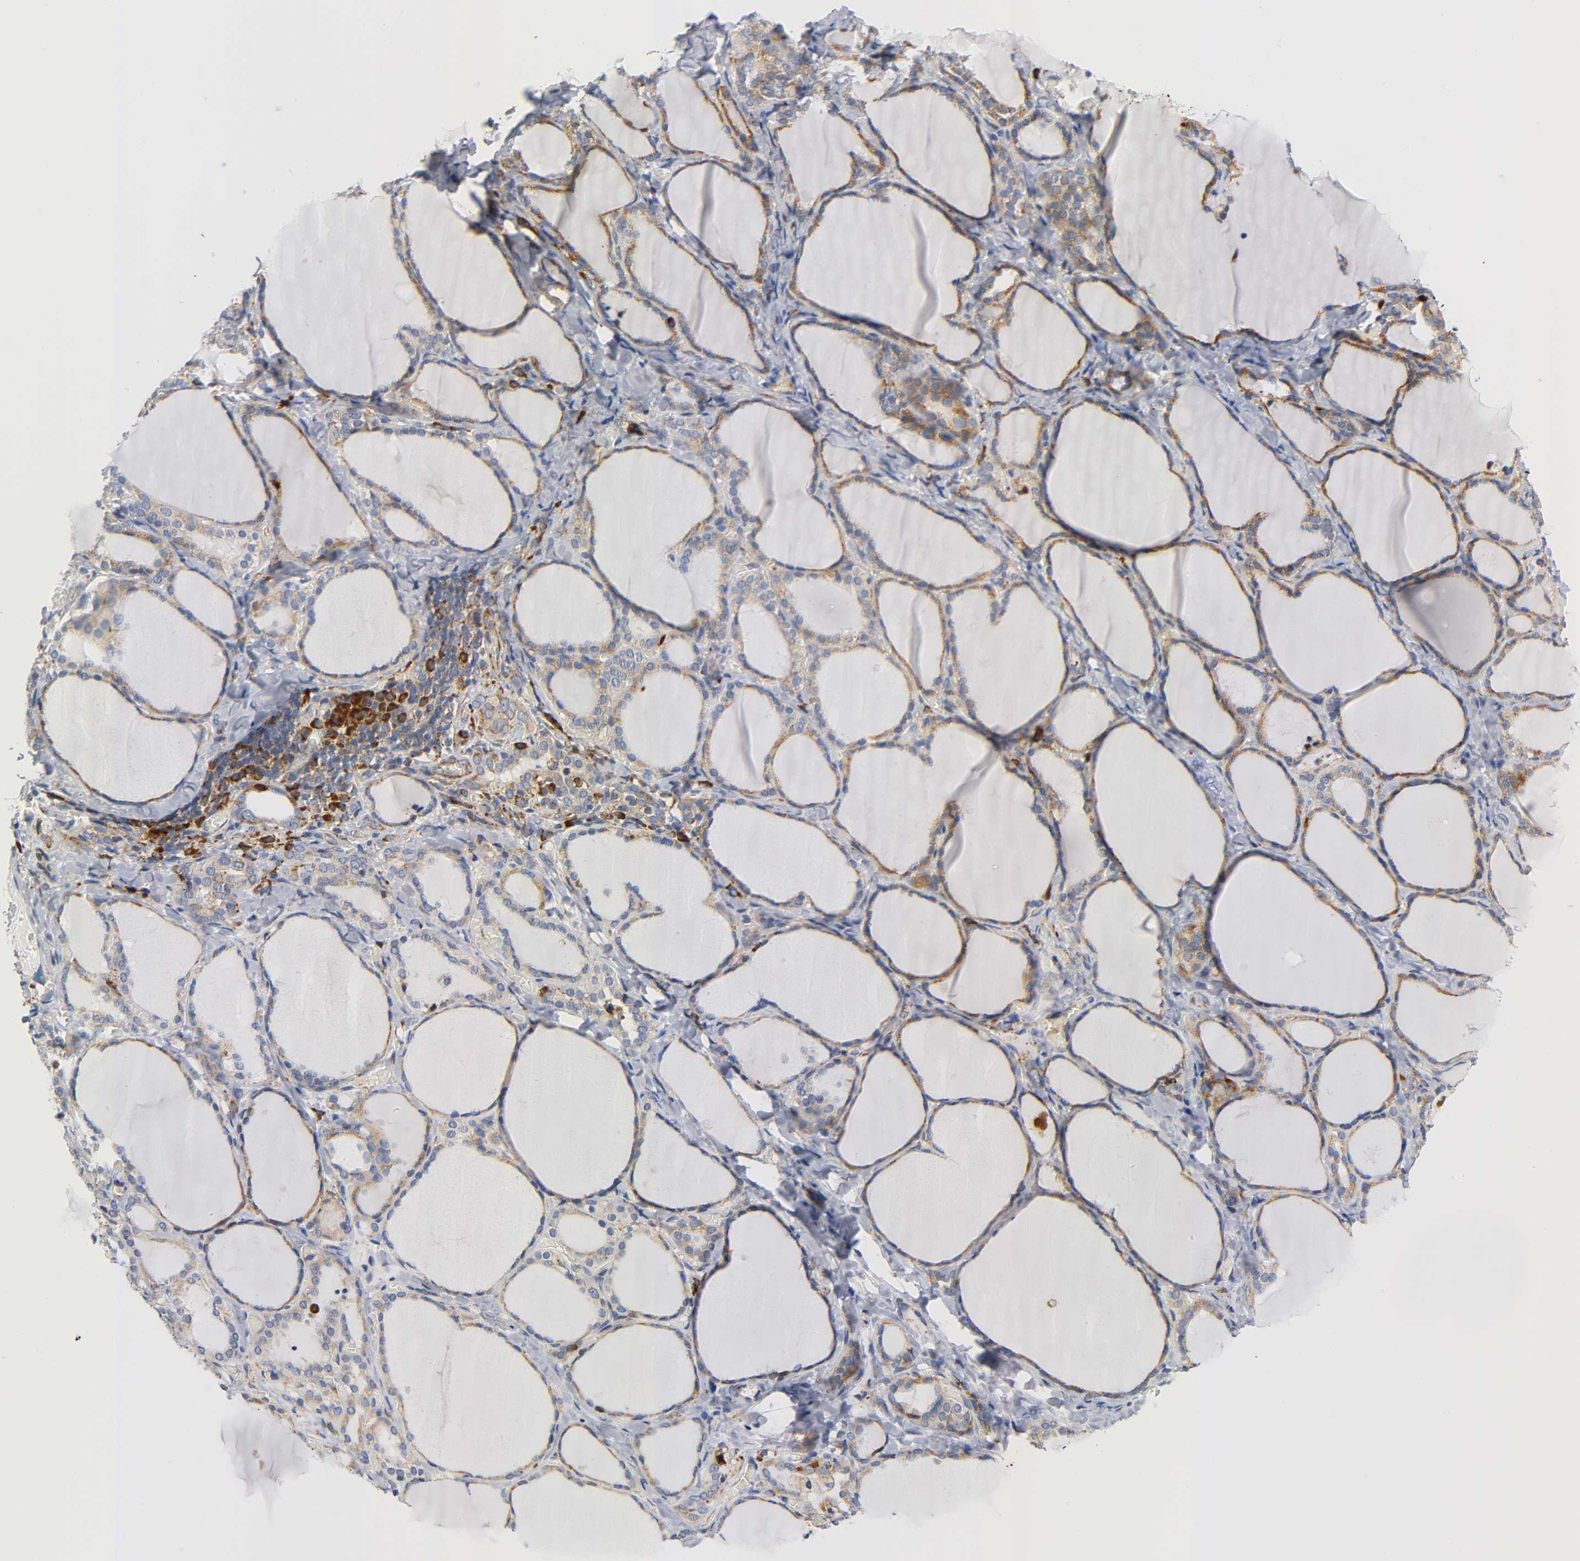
{"staining": {"intensity": "moderate", "quantity": ">75%", "location": "cytoplasmic/membranous"}, "tissue": "thyroid gland", "cell_type": "Glandular cells", "image_type": "normal", "snomed": [{"axis": "morphology", "description": "Normal tissue, NOS"}, {"axis": "morphology", "description": "Papillary adenocarcinoma, NOS"}, {"axis": "topography", "description": "Thyroid gland"}], "caption": "Protein staining of benign thyroid gland displays moderate cytoplasmic/membranous staining in about >75% of glandular cells.", "gene": "REL", "patient": {"sex": "female", "age": 30}}